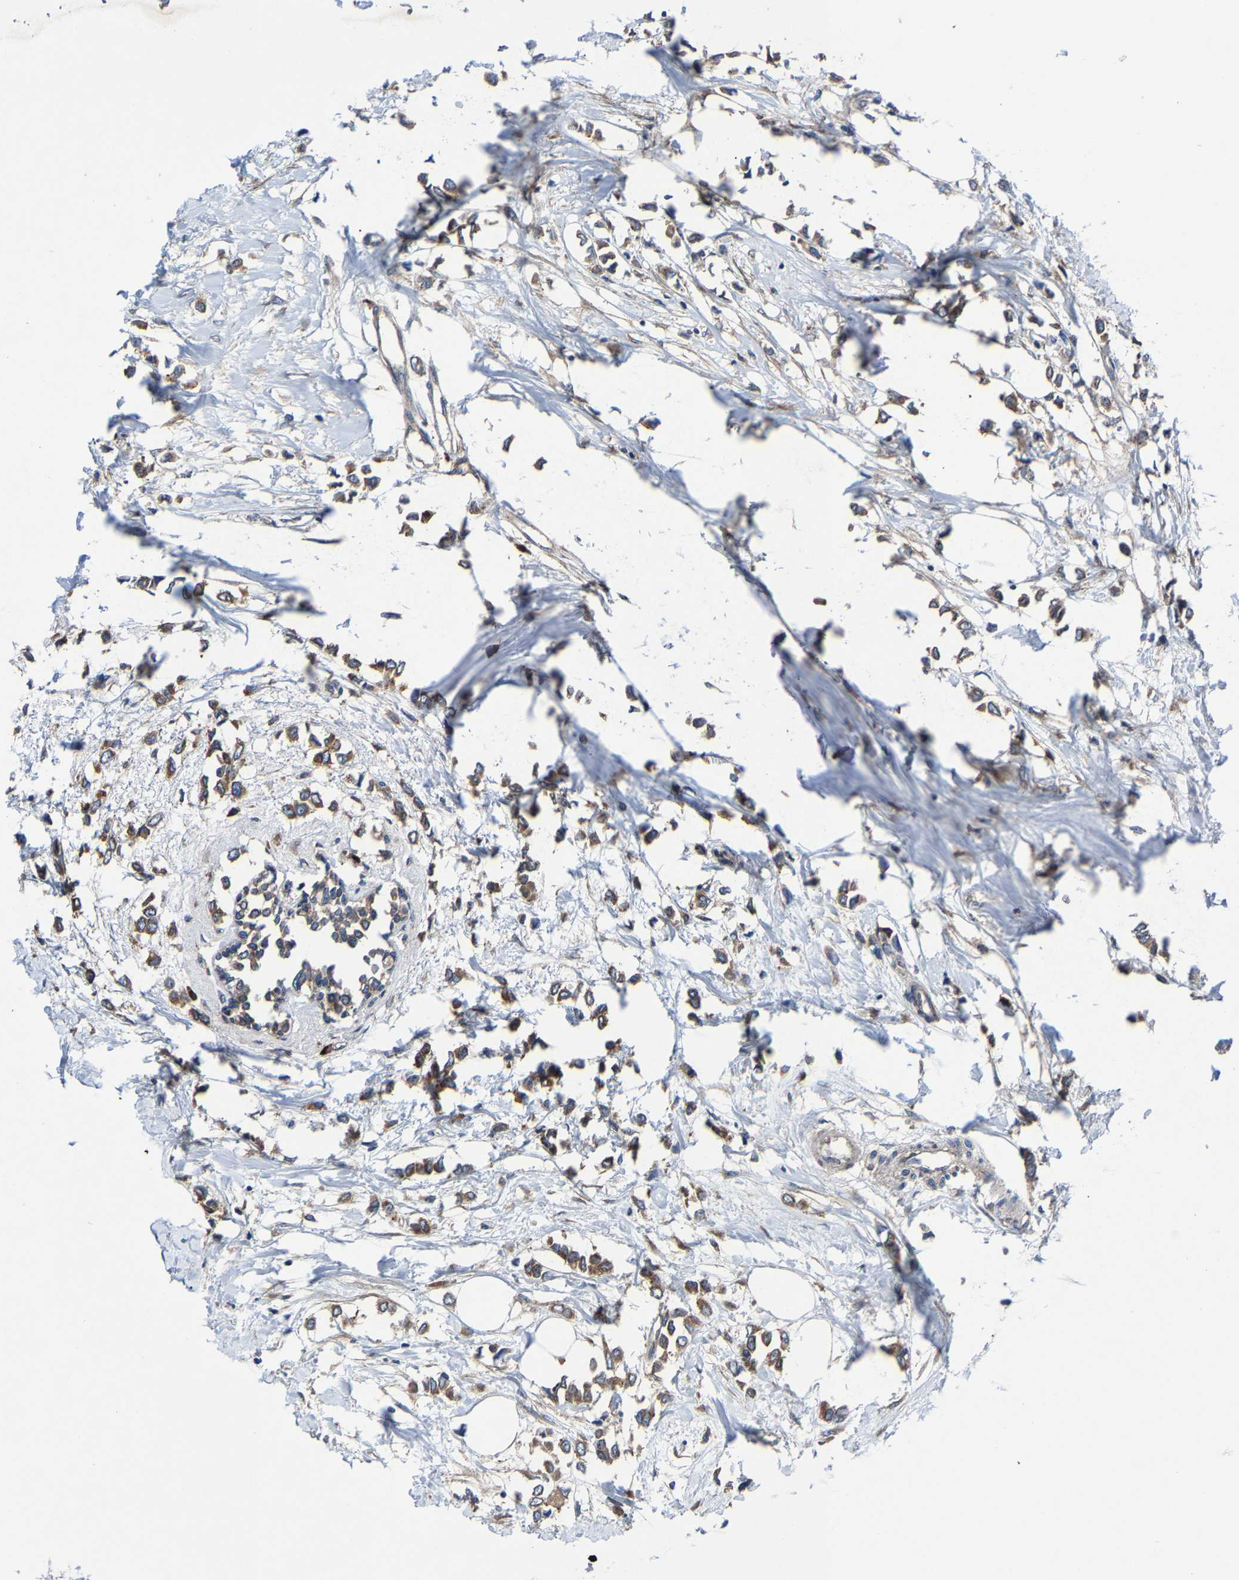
{"staining": {"intensity": "moderate", "quantity": ">75%", "location": "cytoplasmic/membranous"}, "tissue": "breast cancer", "cell_type": "Tumor cells", "image_type": "cancer", "snomed": [{"axis": "morphology", "description": "Lobular carcinoma"}, {"axis": "topography", "description": "Breast"}], "caption": "Breast cancer stained for a protein shows moderate cytoplasmic/membranous positivity in tumor cells.", "gene": "EBAG9", "patient": {"sex": "female", "age": 51}}